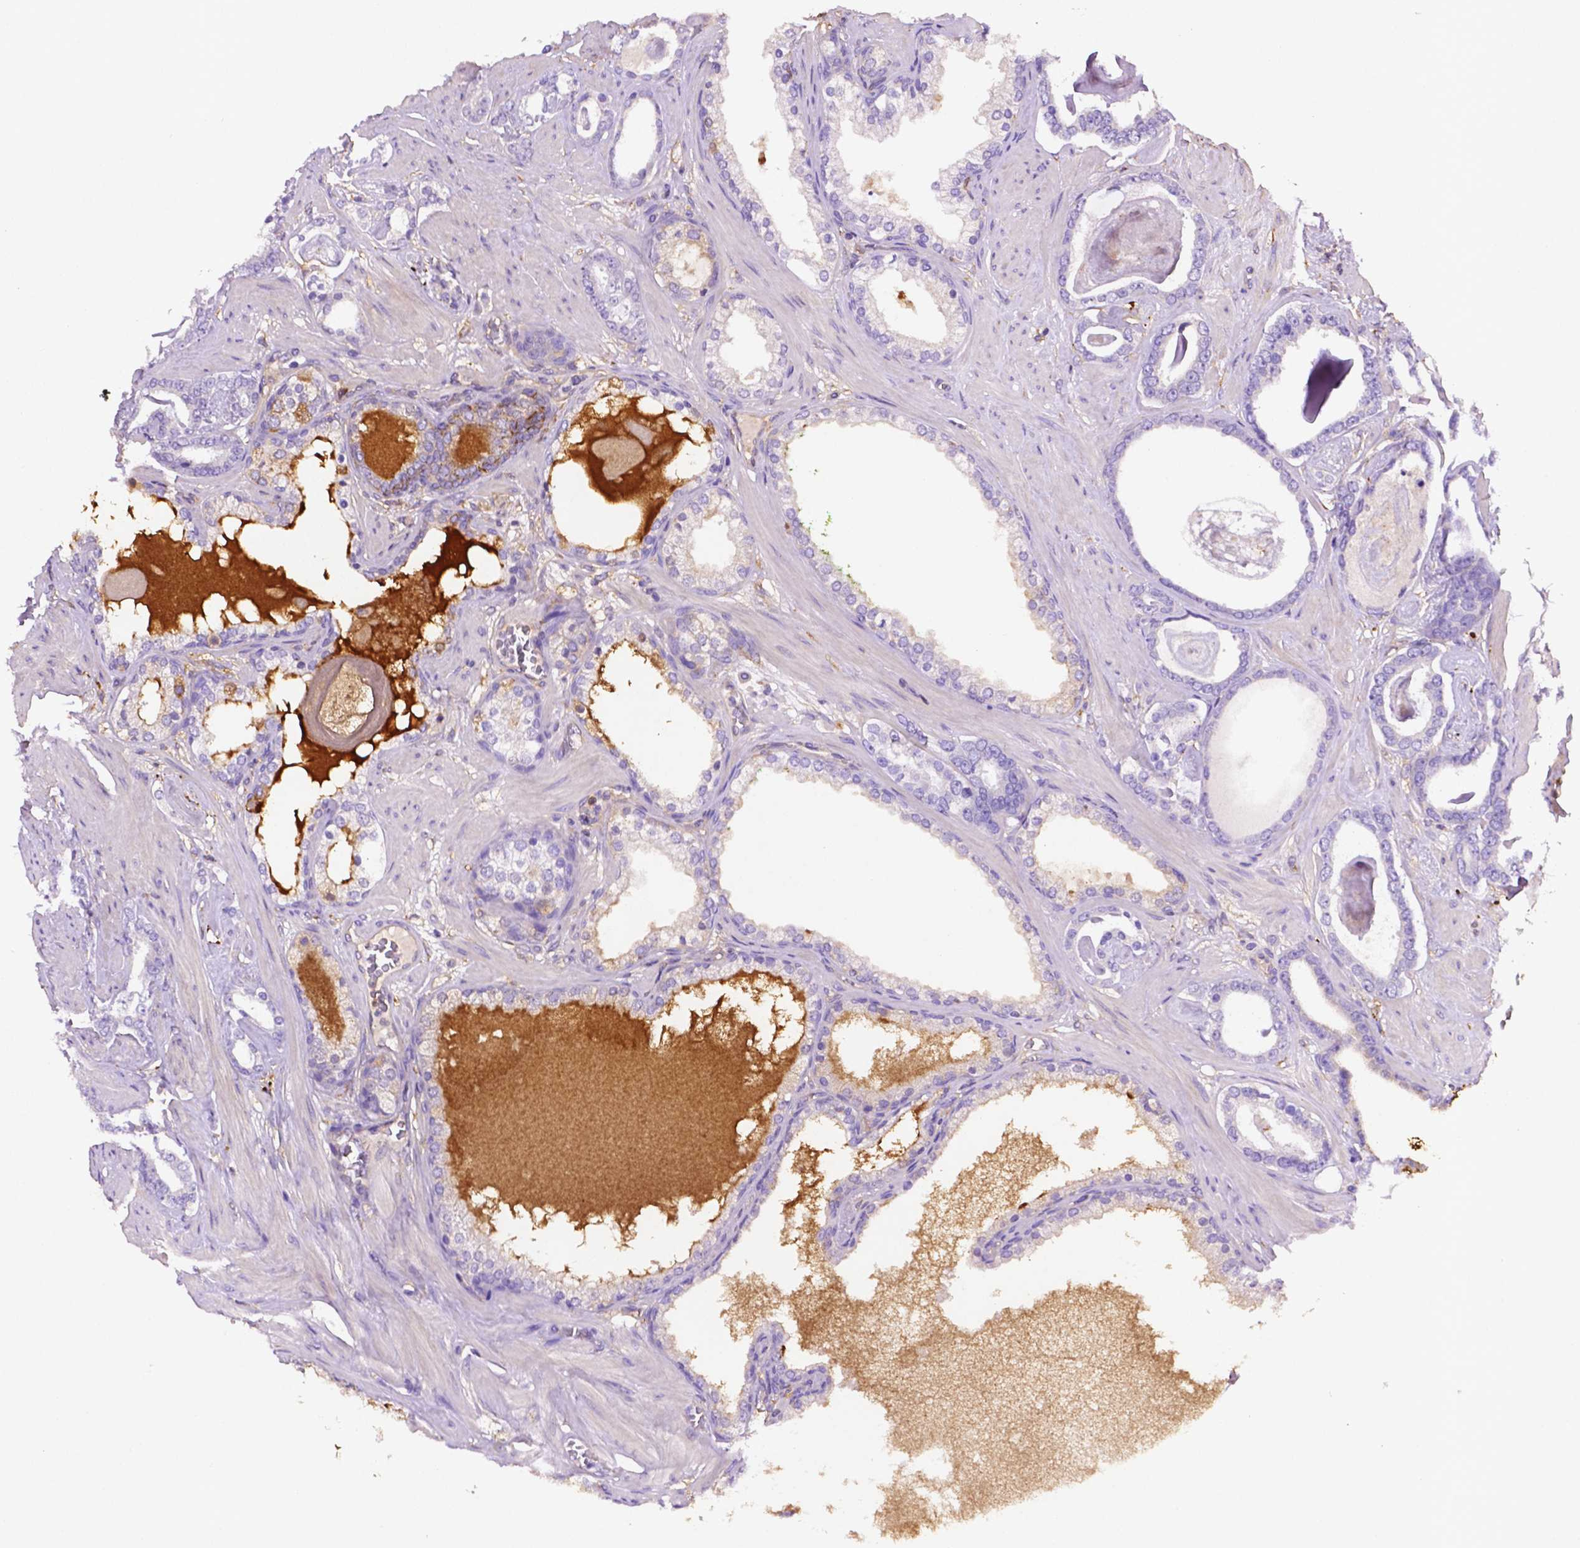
{"staining": {"intensity": "negative", "quantity": "none", "location": "none"}, "tissue": "prostate cancer", "cell_type": "Tumor cells", "image_type": "cancer", "snomed": [{"axis": "morphology", "description": "Adenocarcinoma, High grade"}, {"axis": "topography", "description": "Prostate"}], "caption": "Immunohistochemistry of prostate cancer (adenocarcinoma (high-grade)) shows no positivity in tumor cells. (DAB (3,3'-diaminobenzidine) immunohistochemistry (IHC) visualized using brightfield microscopy, high magnification).", "gene": "GDPD5", "patient": {"sex": "male", "age": 63}}